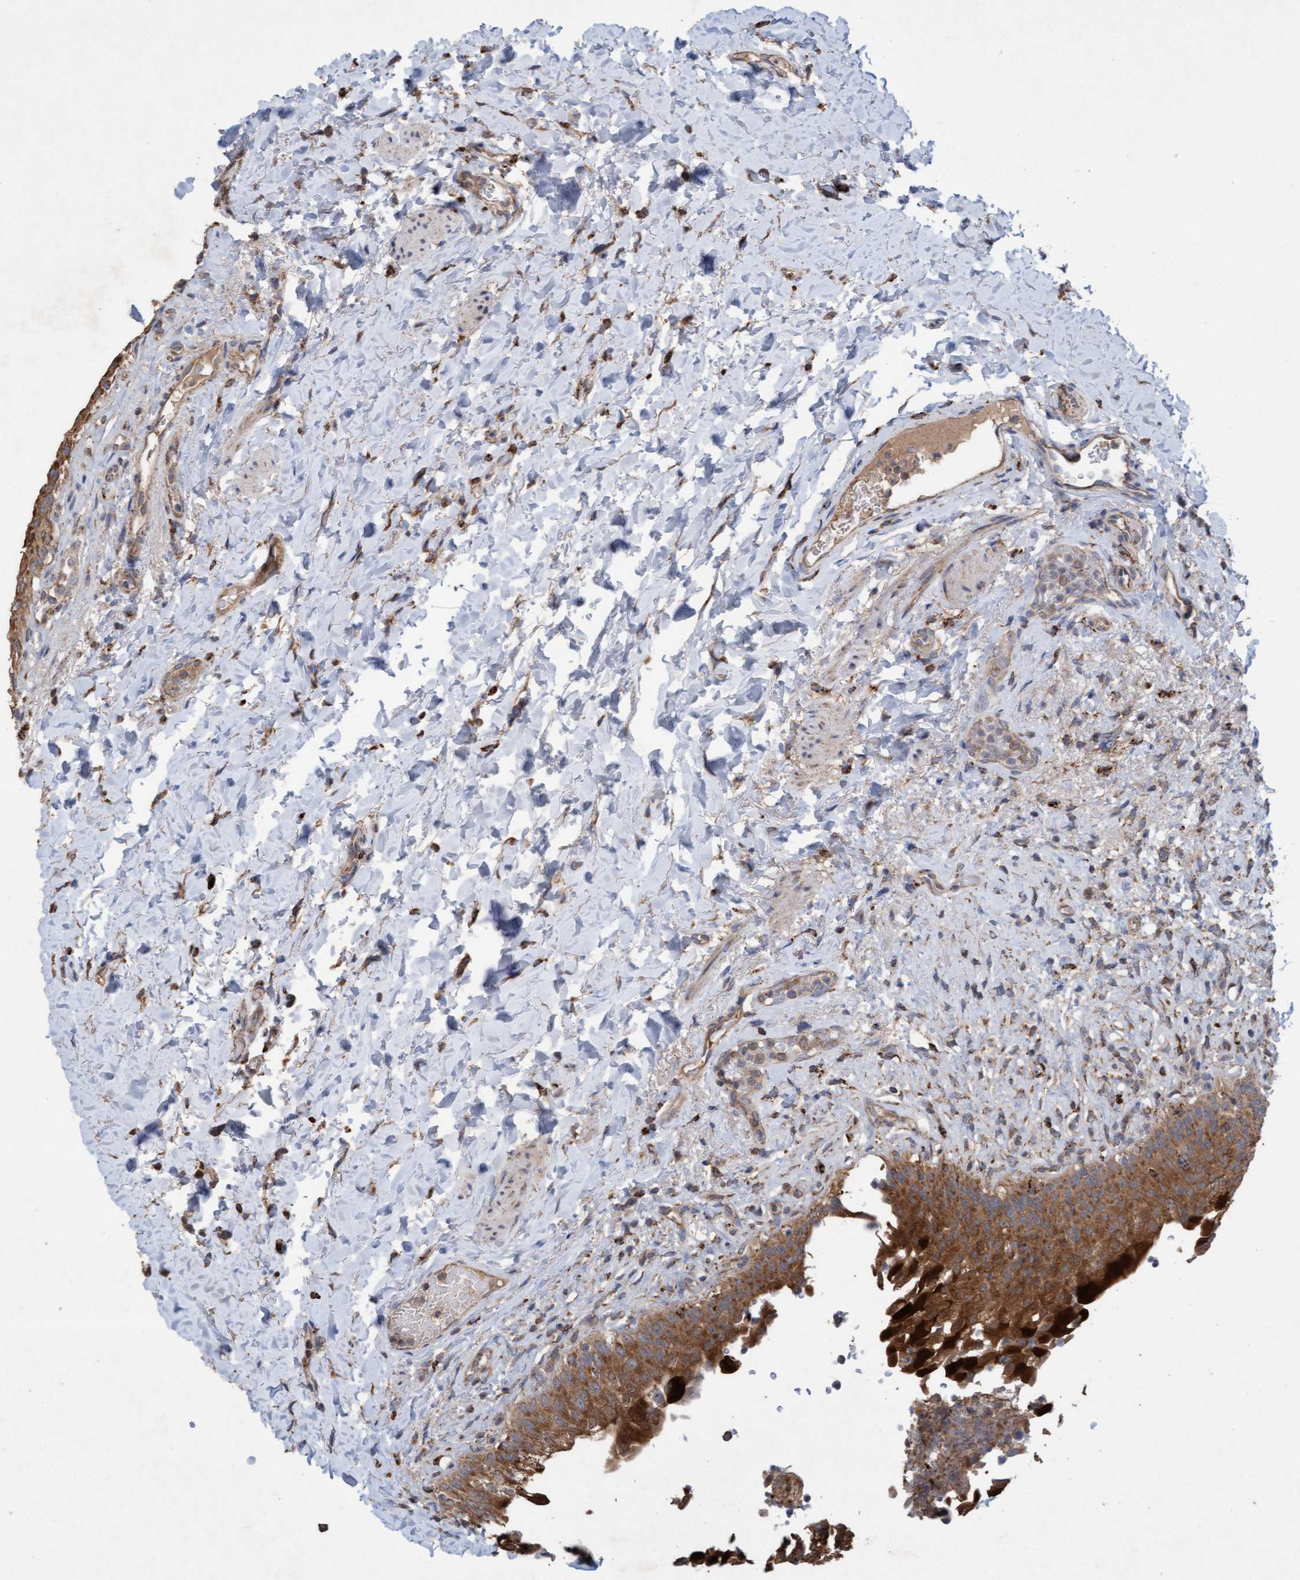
{"staining": {"intensity": "strong", "quantity": ">75%", "location": "cytoplasmic/membranous"}, "tissue": "urinary bladder", "cell_type": "Urothelial cells", "image_type": "normal", "snomed": [{"axis": "morphology", "description": "Normal tissue, NOS"}, {"axis": "topography", "description": "Urinary bladder"}], "caption": "Immunohistochemical staining of normal human urinary bladder reveals high levels of strong cytoplasmic/membranous expression in approximately >75% of urothelial cells.", "gene": "ATPAF2", "patient": {"sex": "female", "age": 60}}